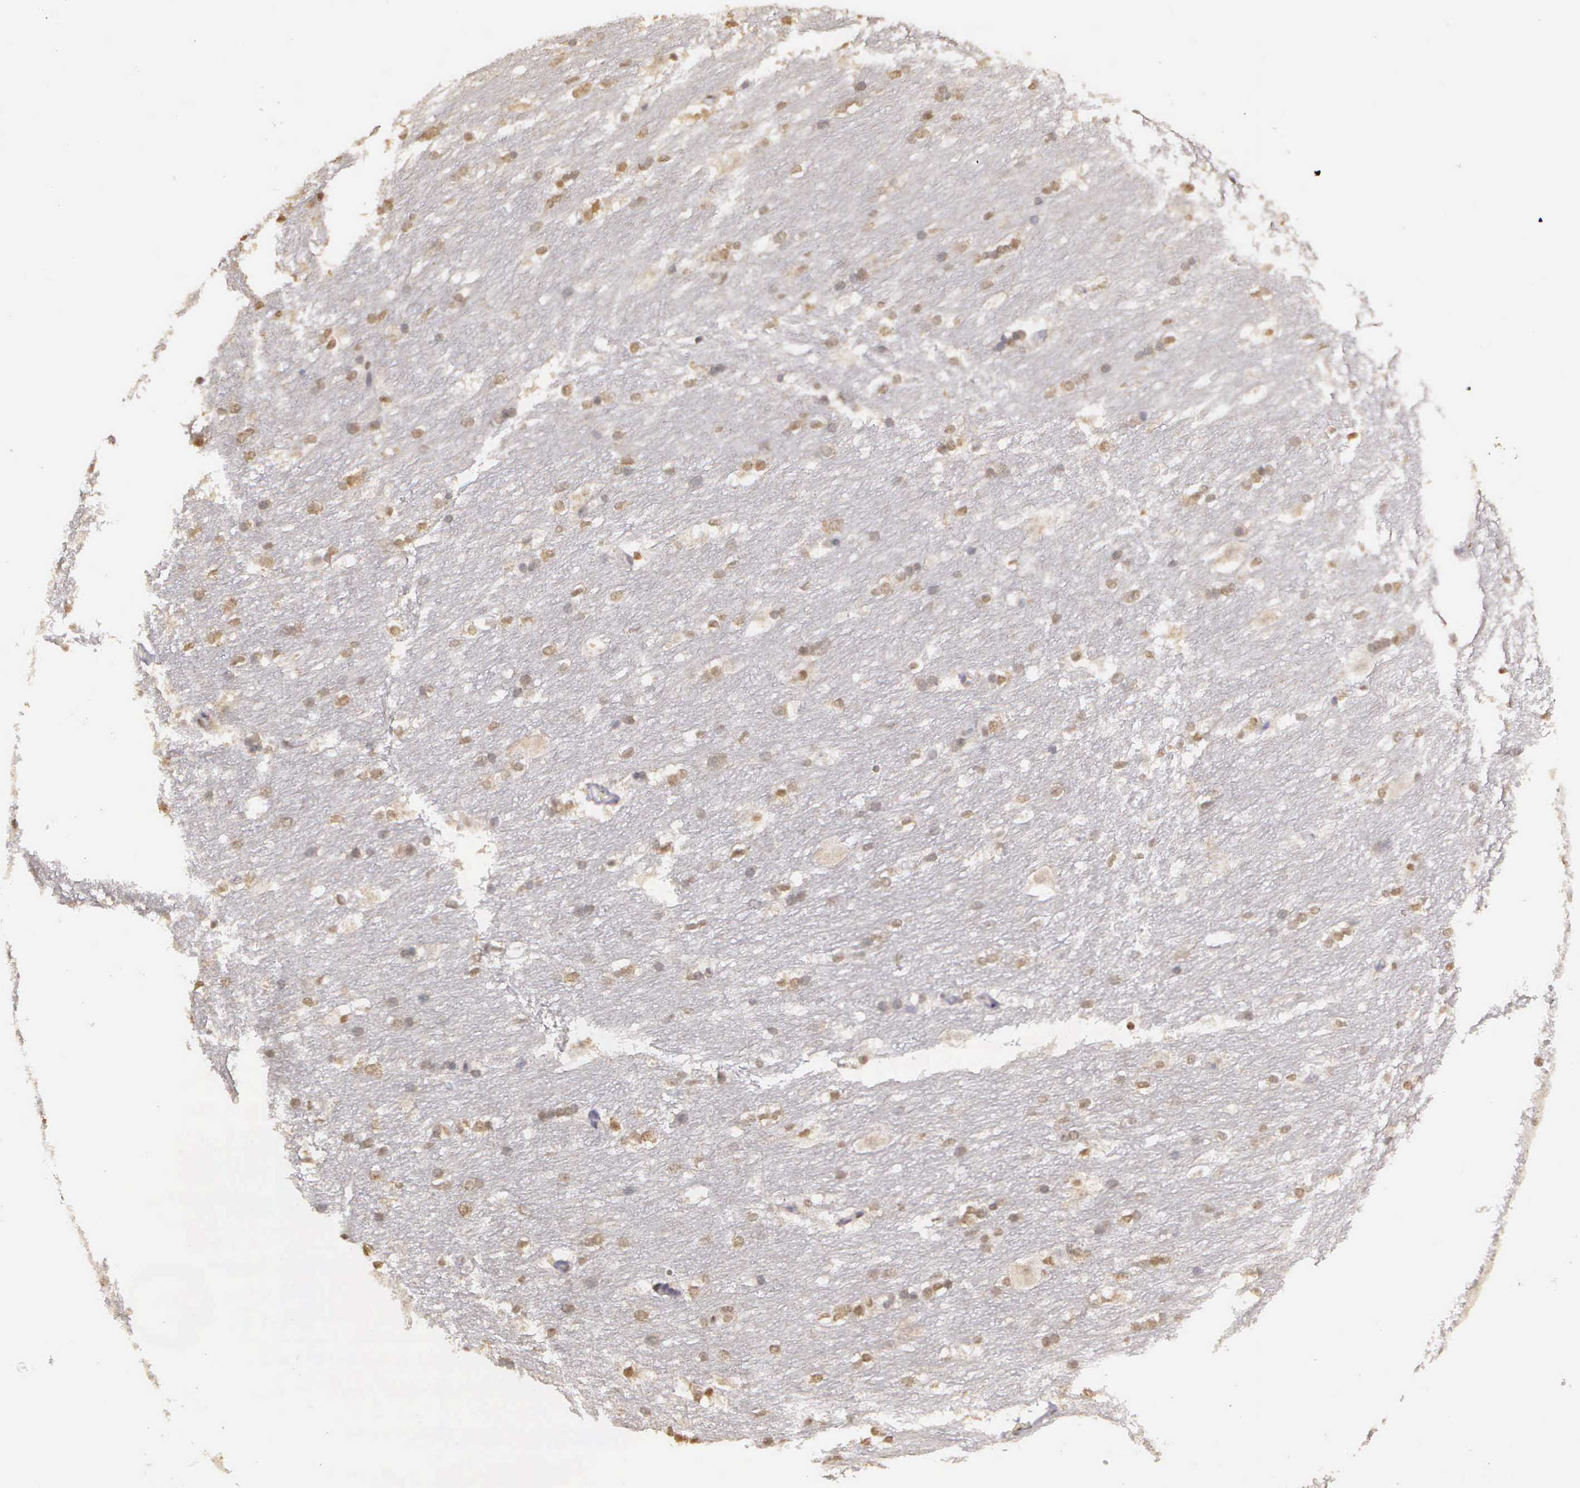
{"staining": {"intensity": "weak", "quantity": "25%-75%", "location": "nuclear"}, "tissue": "caudate", "cell_type": "Glial cells", "image_type": "normal", "snomed": [{"axis": "morphology", "description": "Normal tissue, NOS"}, {"axis": "topography", "description": "Lateral ventricle wall"}], "caption": "IHC of normal human caudate shows low levels of weak nuclear positivity in approximately 25%-75% of glial cells. (DAB (3,3'-diaminobenzidine) IHC with brightfield microscopy, high magnification).", "gene": "ARMCX5", "patient": {"sex": "female", "age": 19}}